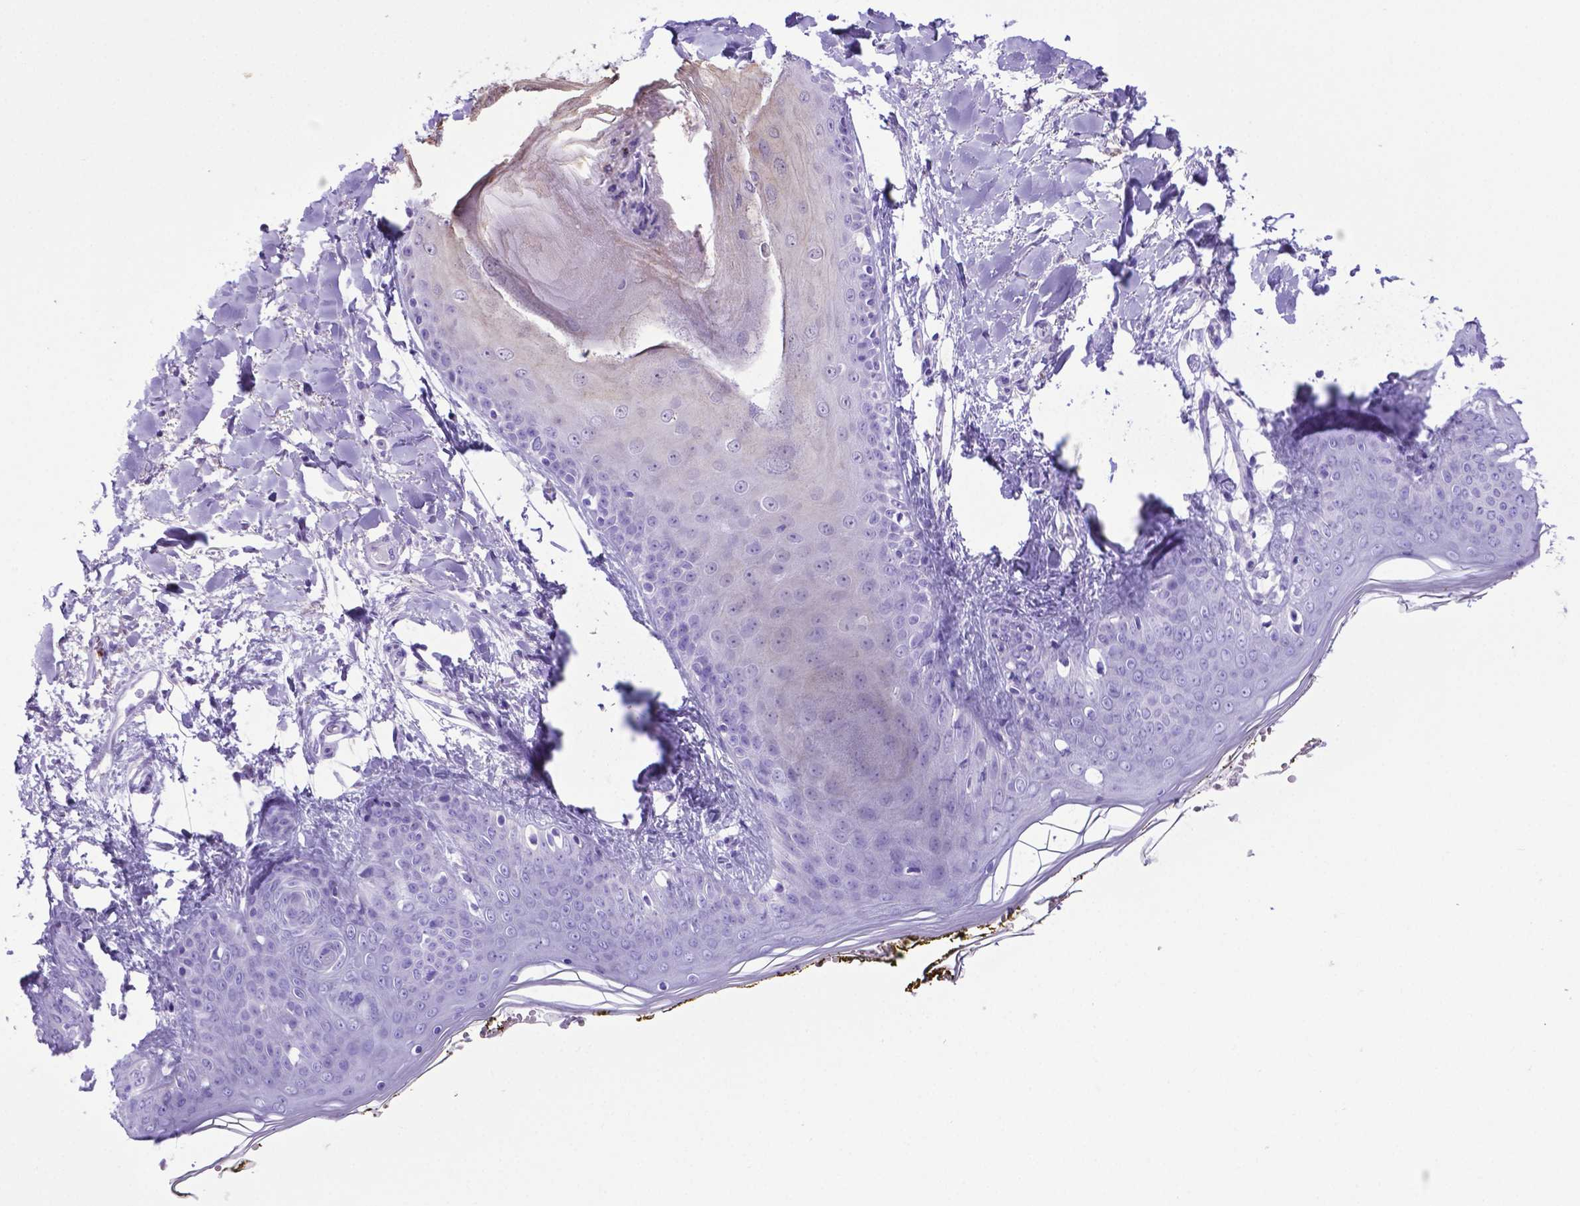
{"staining": {"intensity": "negative", "quantity": "none", "location": "none"}, "tissue": "skin", "cell_type": "Fibroblasts", "image_type": "normal", "snomed": [{"axis": "morphology", "description": "Normal tissue, NOS"}, {"axis": "topography", "description": "Skin"}], "caption": "This is an immunohistochemistry histopathology image of unremarkable skin. There is no expression in fibroblasts.", "gene": "LZTR1", "patient": {"sex": "female", "age": 34}}